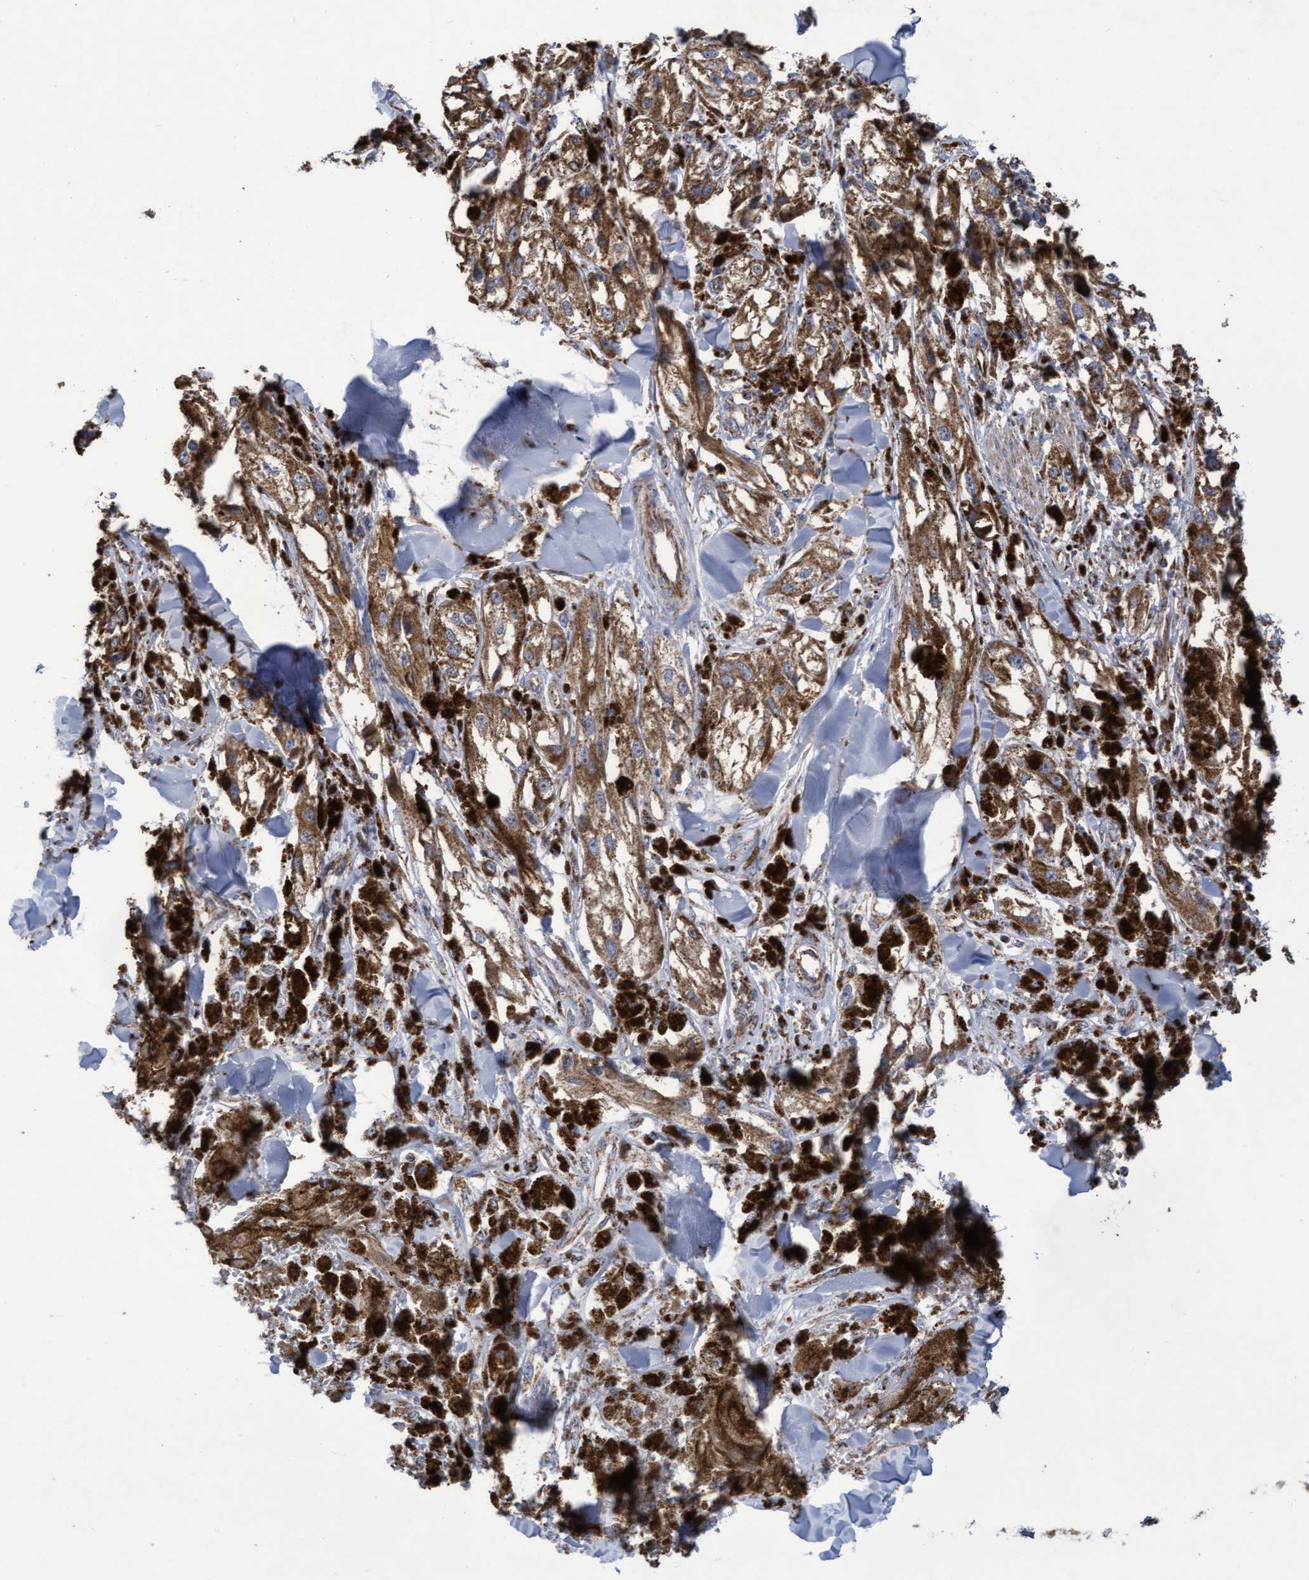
{"staining": {"intensity": "moderate", "quantity": ">75%", "location": "cytoplasmic/membranous"}, "tissue": "melanoma", "cell_type": "Tumor cells", "image_type": "cancer", "snomed": [{"axis": "morphology", "description": "Malignant melanoma, NOS"}, {"axis": "topography", "description": "Skin"}], "caption": "This is a micrograph of IHC staining of malignant melanoma, which shows moderate staining in the cytoplasmic/membranous of tumor cells.", "gene": "COBL", "patient": {"sex": "male", "age": 88}}